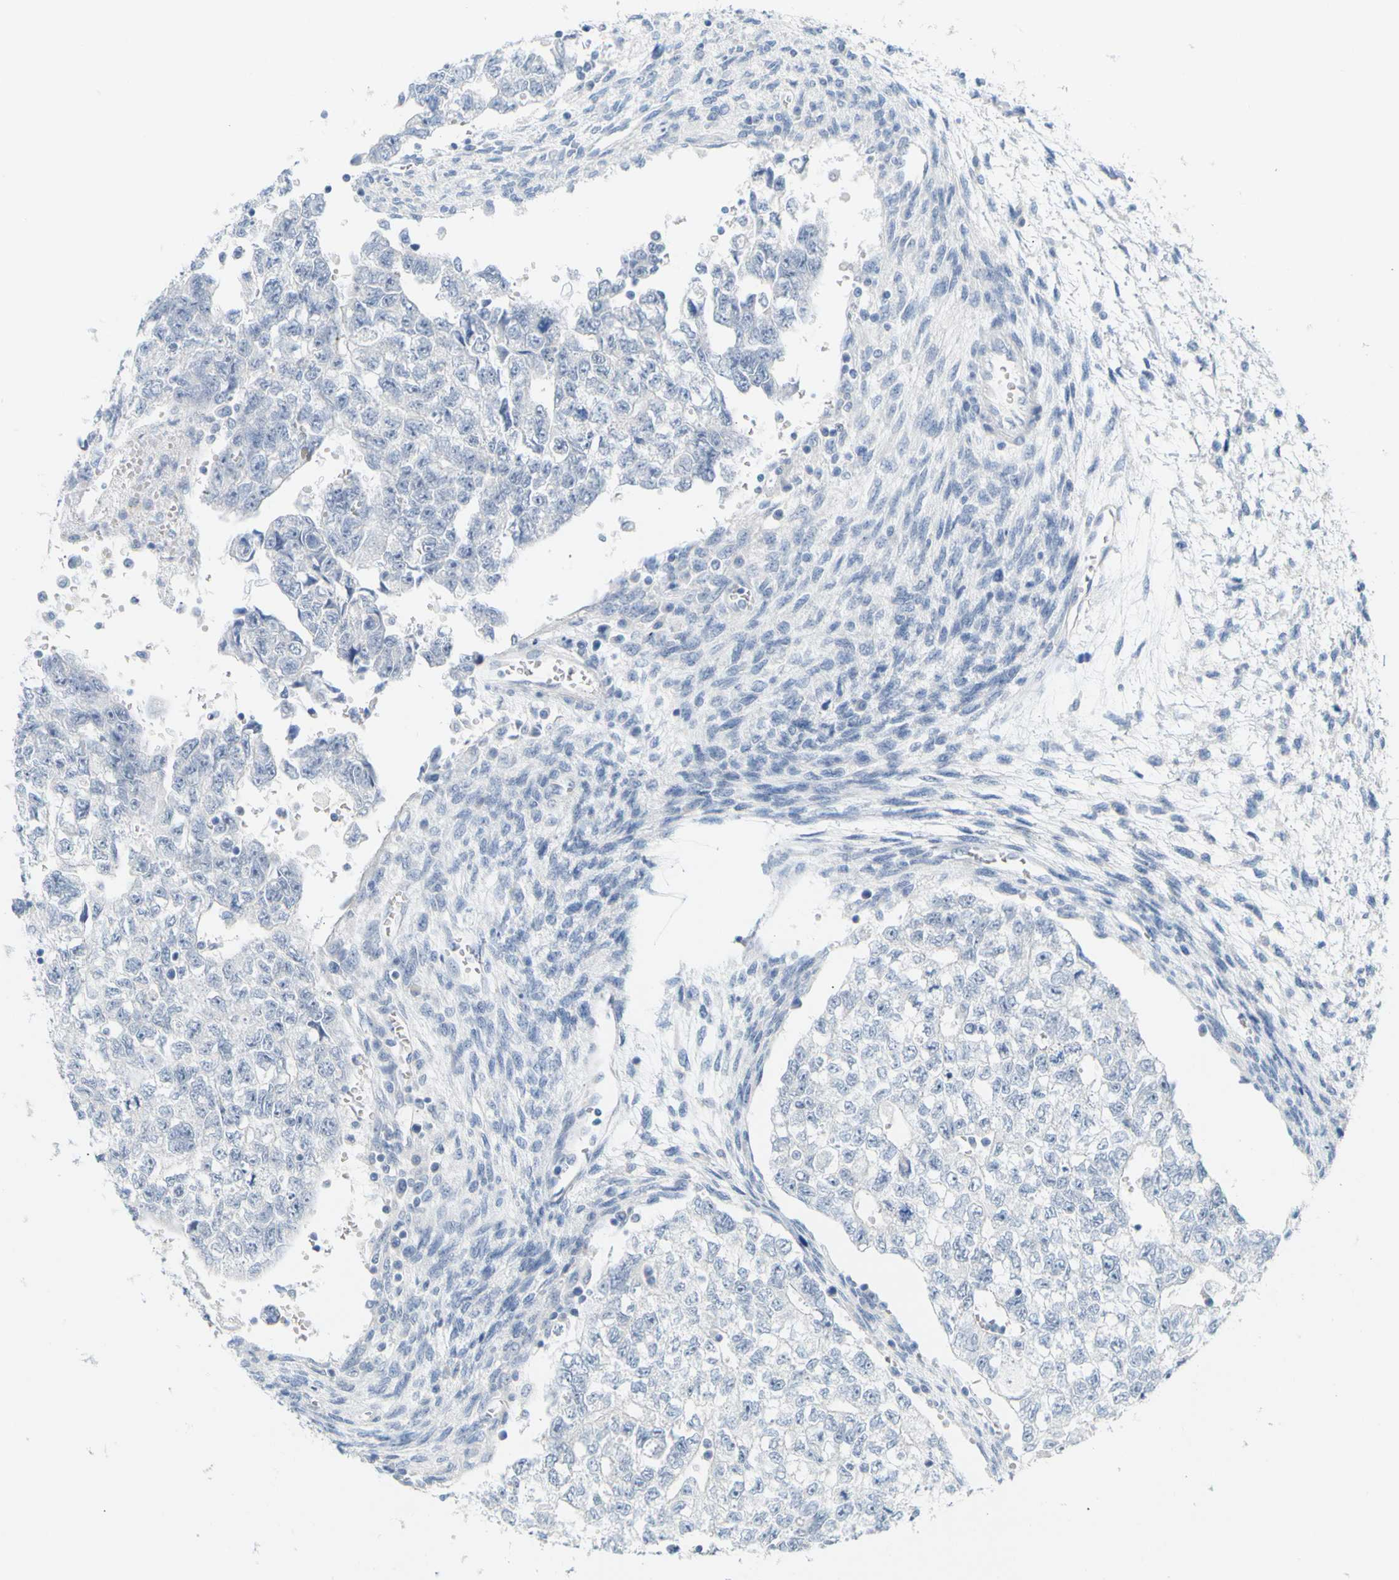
{"staining": {"intensity": "negative", "quantity": "none", "location": "none"}, "tissue": "testis cancer", "cell_type": "Tumor cells", "image_type": "cancer", "snomed": [{"axis": "morphology", "description": "Seminoma, NOS"}, {"axis": "morphology", "description": "Carcinoma, Embryonal, NOS"}, {"axis": "topography", "description": "Testis"}], "caption": "Micrograph shows no significant protein expression in tumor cells of seminoma (testis).", "gene": "OPN1SW", "patient": {"sex": "male", "age": 38}}